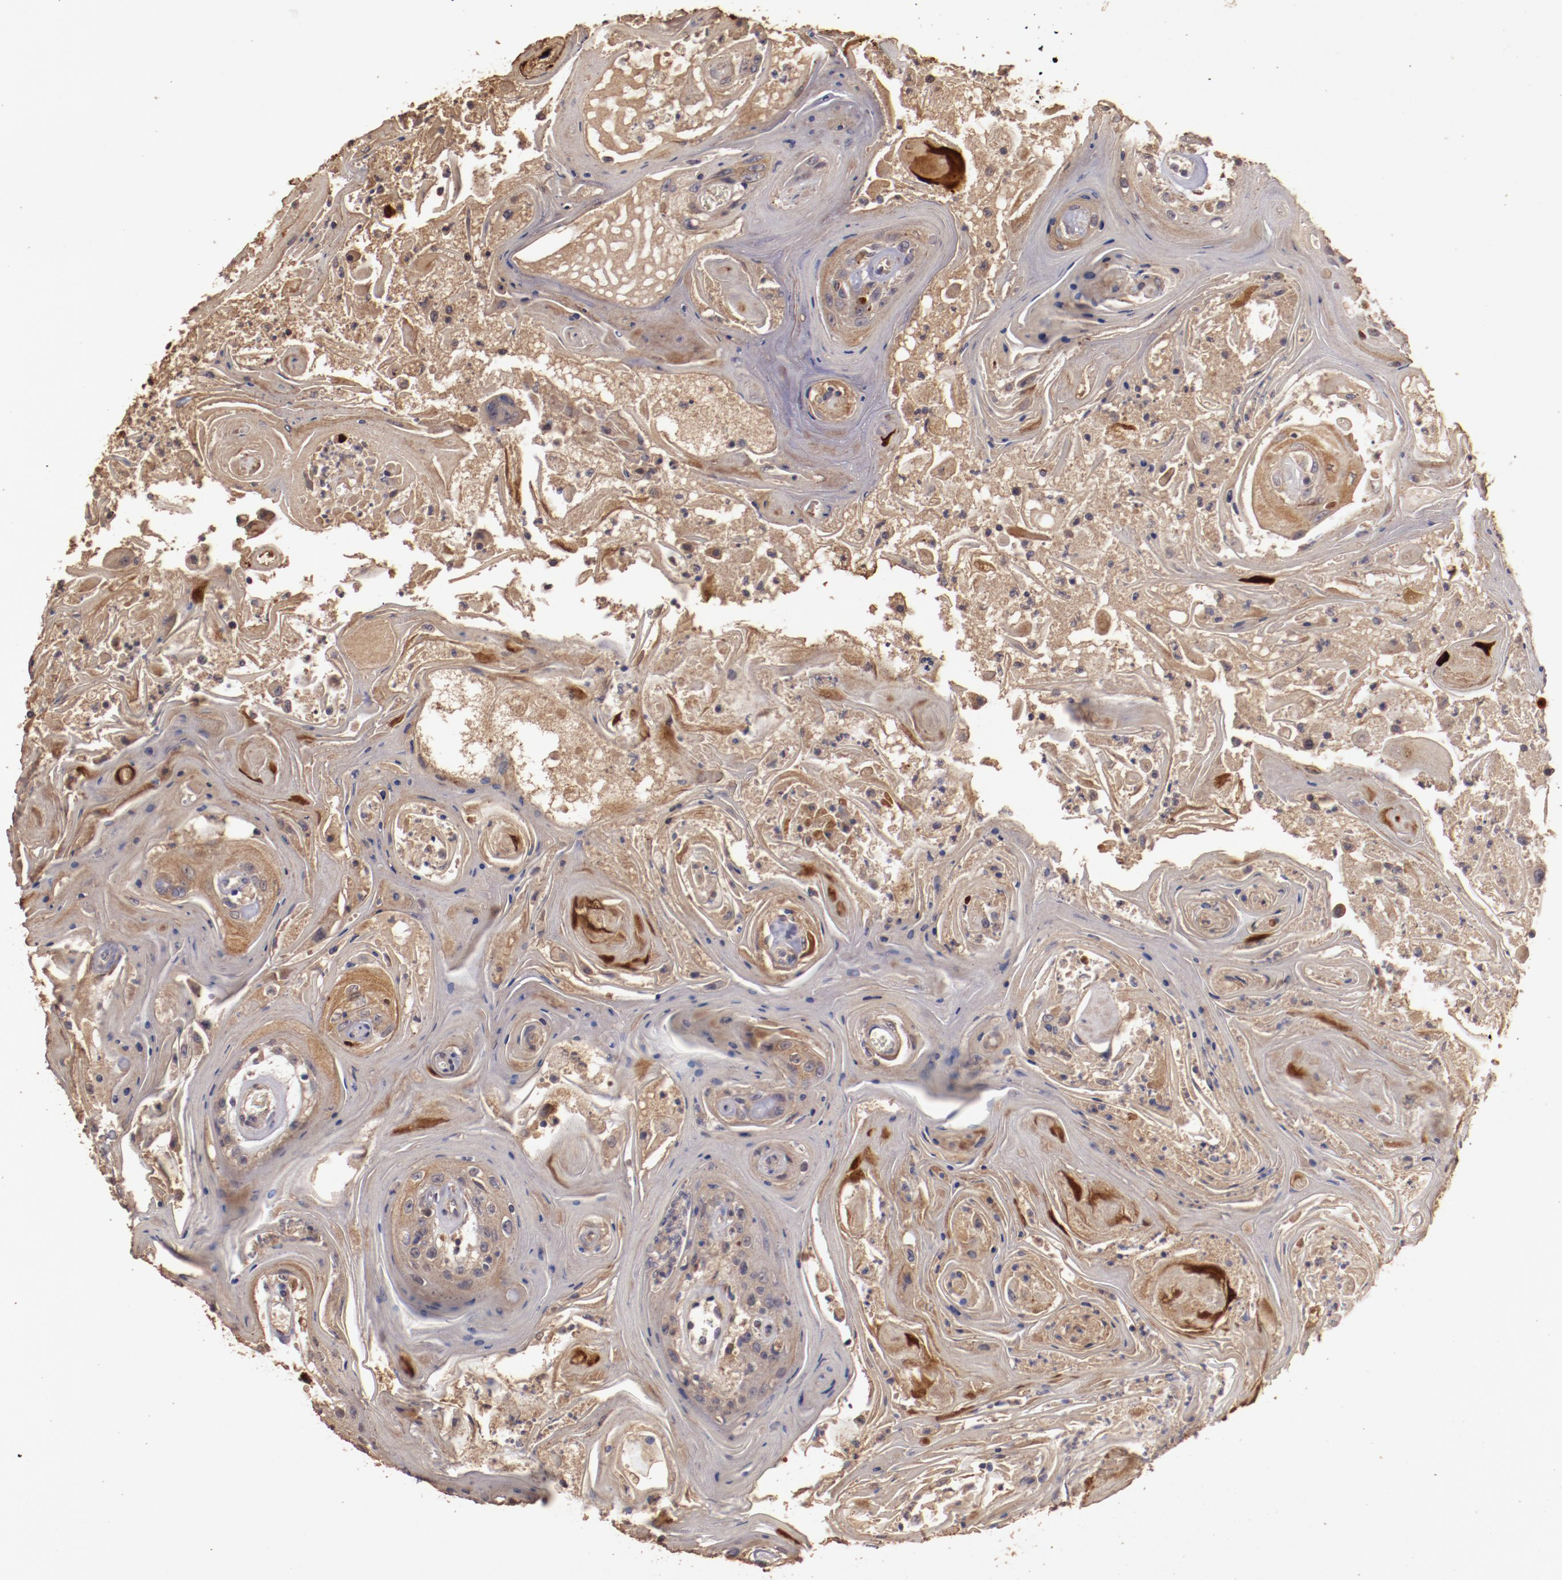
{"staining": {"intensity": "moderate", "quantity": ">75%", "location": "cytoplasmic/membranous"}, "tissue": "head and neck cancer", "cell_type": "Tumor cells", "image_type": "cancer", "snomed": [{"axis": "morphology", "description": "Squamous cell carcinoma, NOS"}, {"axis": "topography", "description": "Oral tissue"}, {"axis": "topography", "description": "Head-Neck"}], "caption": "This is a photomicrograph of IHC staining of head and neck squamous cell carcinoma, which shows moderate positivity in the cytoplasmic/membranous of tumor cells.", "gene": "SRRD", "patient": {"sex": "female", "age": 76}}